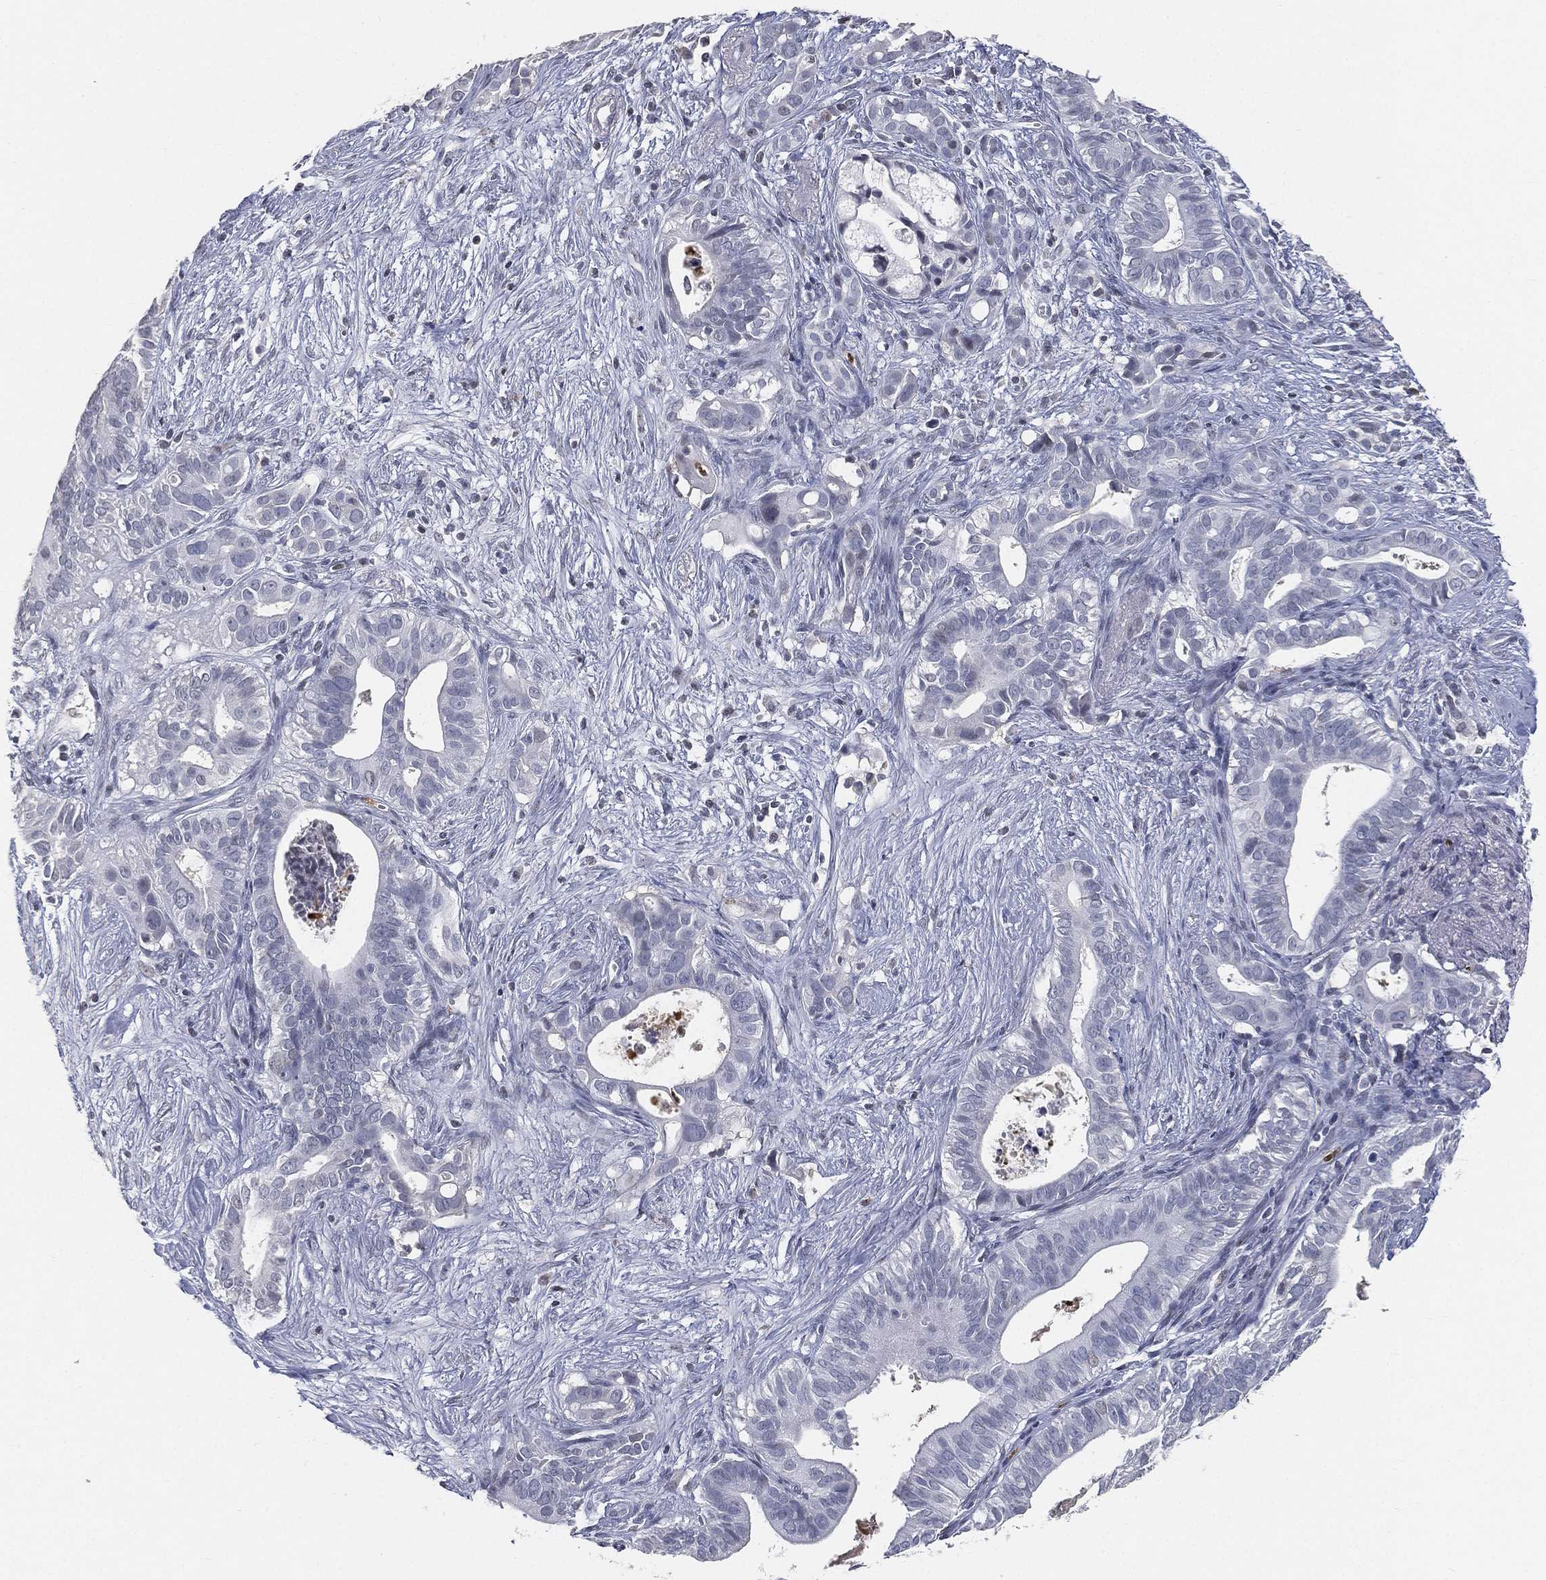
{"staining": {"intensity": "negative", "quantity": "none", "location": "none"}, "tissue": "pancreatic cancer", "cell_type": "Tumor cells", "image_type": "cancer", "snomed": [{"axis": "morphology", "description": "Adenocarcinoma, NOS"}, {"axis": "topography", "description": "Pancreas"}], "caption": "Immunohistochemistry (IHC) photomicrograph of human pancreatic cancer stained for a protein (brown), which exhibits no expression in tumor cells.", "gene": "ARG1", "patient": {"sex": "male", "age": 61}}